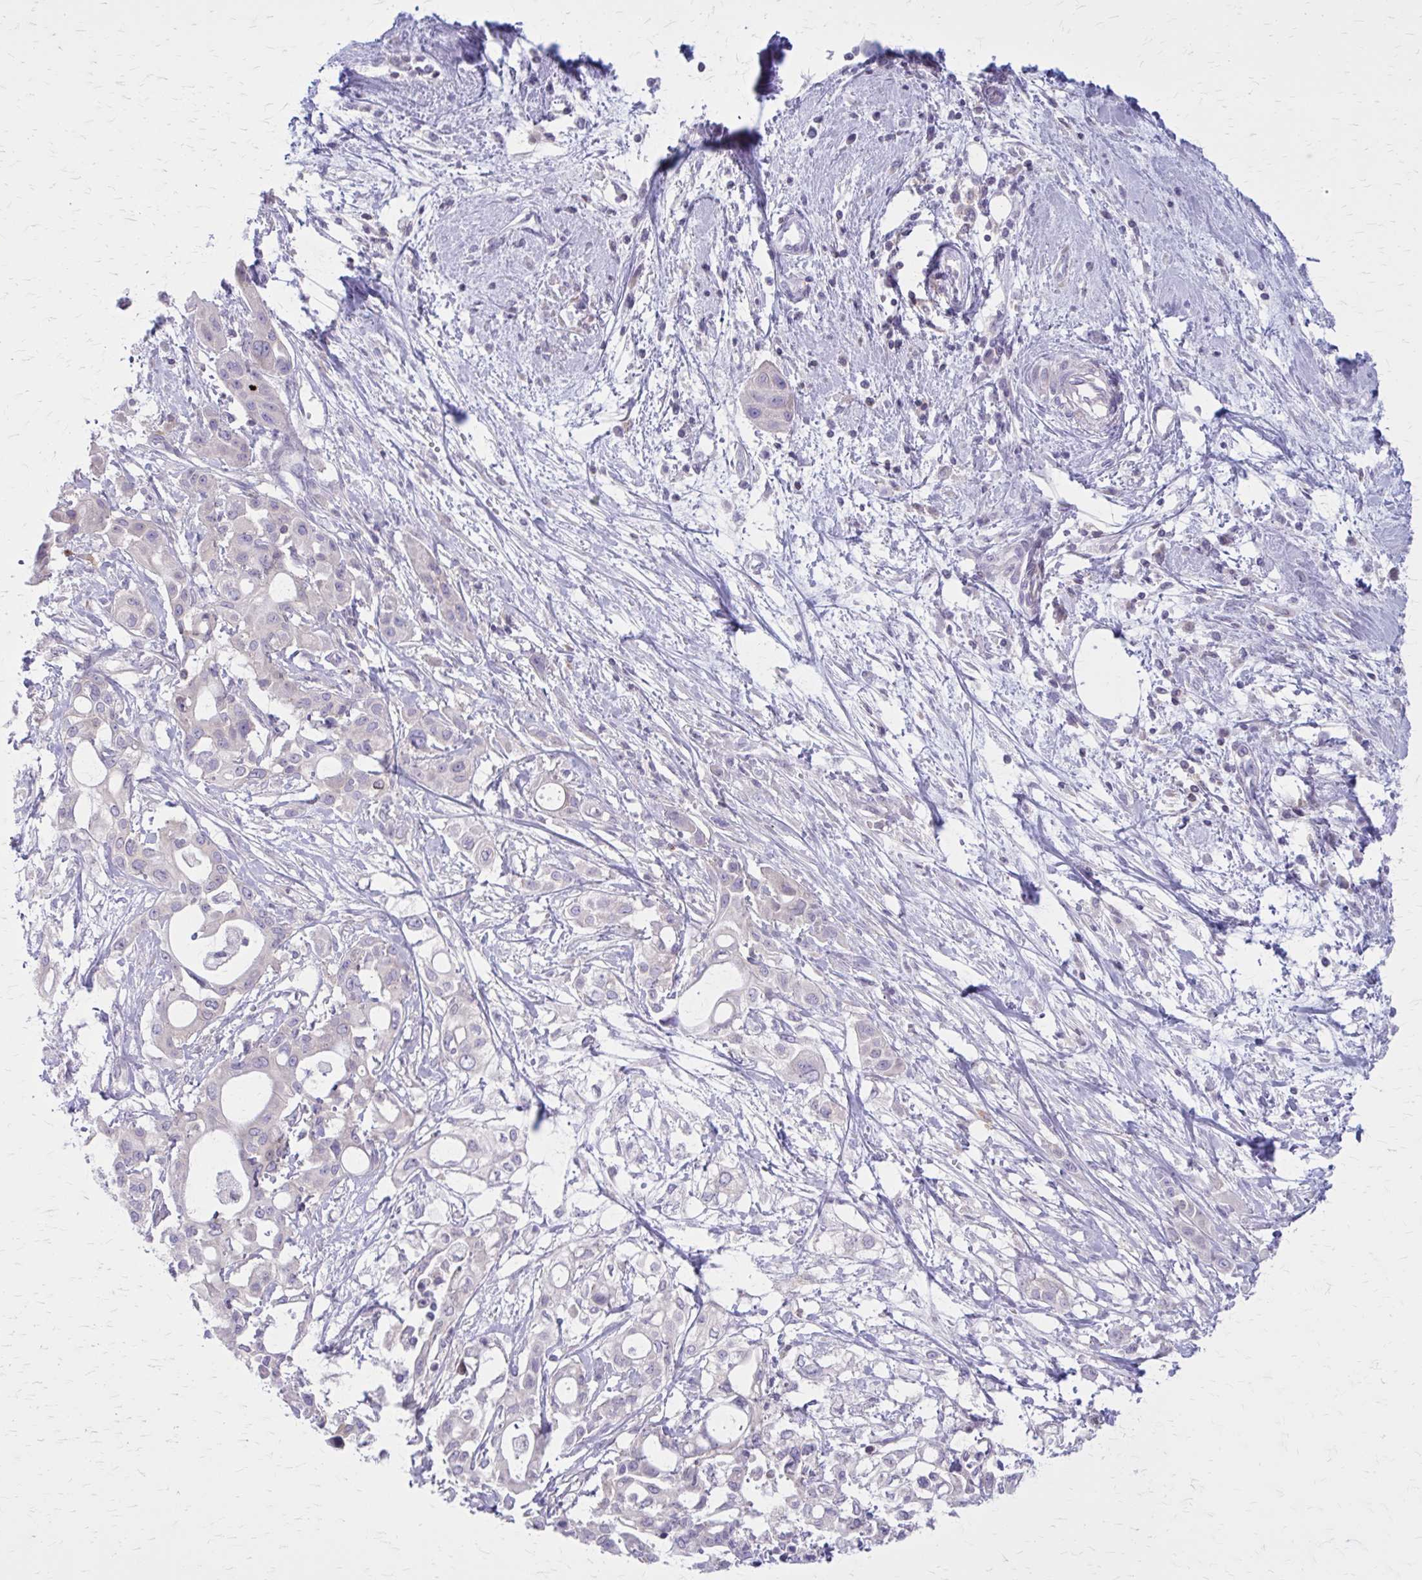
{"staining": {"intensity": "negative", "quantity": "none", "location": "none"}, "tissue": "pancreatic cancer", "cell_type": "Tumor cells", "image_type": "cancer", "snomed": [{"axis": "morphology", "description": "Adenocarcinoma, NOS"}, {"axis": "topography", "description": "Pancreas"}], "caption": "High magnification brightfield microscopy of adenocarcinoma (pancreatic) stained with DAB (3,3'-diaminobenzidine) (brown) and counterstained with hematoxylin (blue): tumor cells show no significant staining.", "gene": "PITPNM1", "patient": {"sex": "female", "age": 68}}